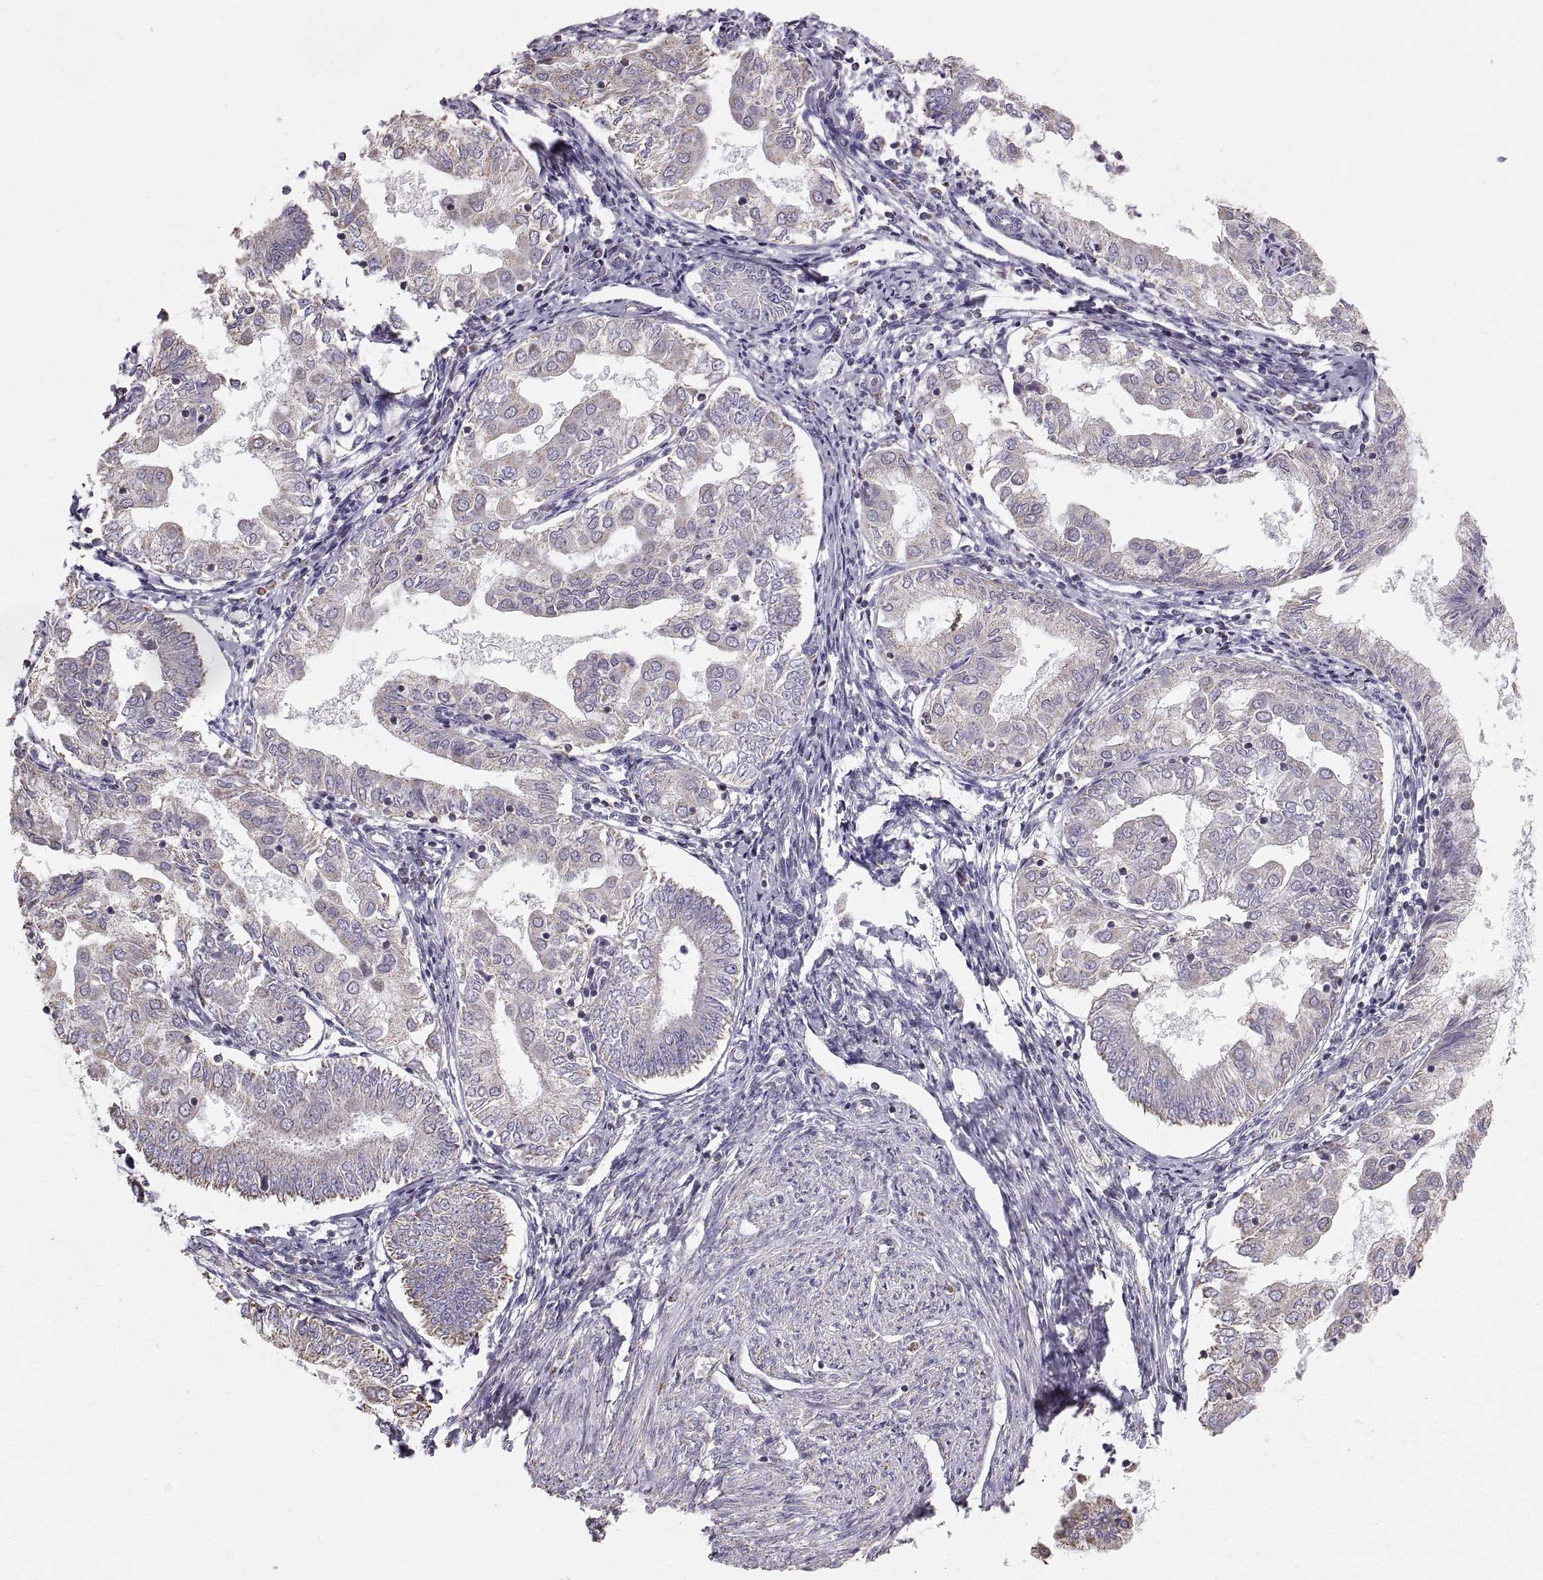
{"staining": {"intensity": "weak", "quantity": "25%-75%", "location": "cytoplasmic/membranous"}, "tissue": "endometrial cancer", "cell_type": "Tumor cells", "image_type": "cancer", "snomed": [{"axis": "morphology", "description": "Adenocarcinoma, NOS"}, {"axis": "topography", "description": "Endometrium"}], "caption": "Adenocarcinoma (endometrial) stained with a protein marker reveals weak staining in tumor cells.", "gene": "STMND1", "patient": {"sex": "female", "age": 68}}